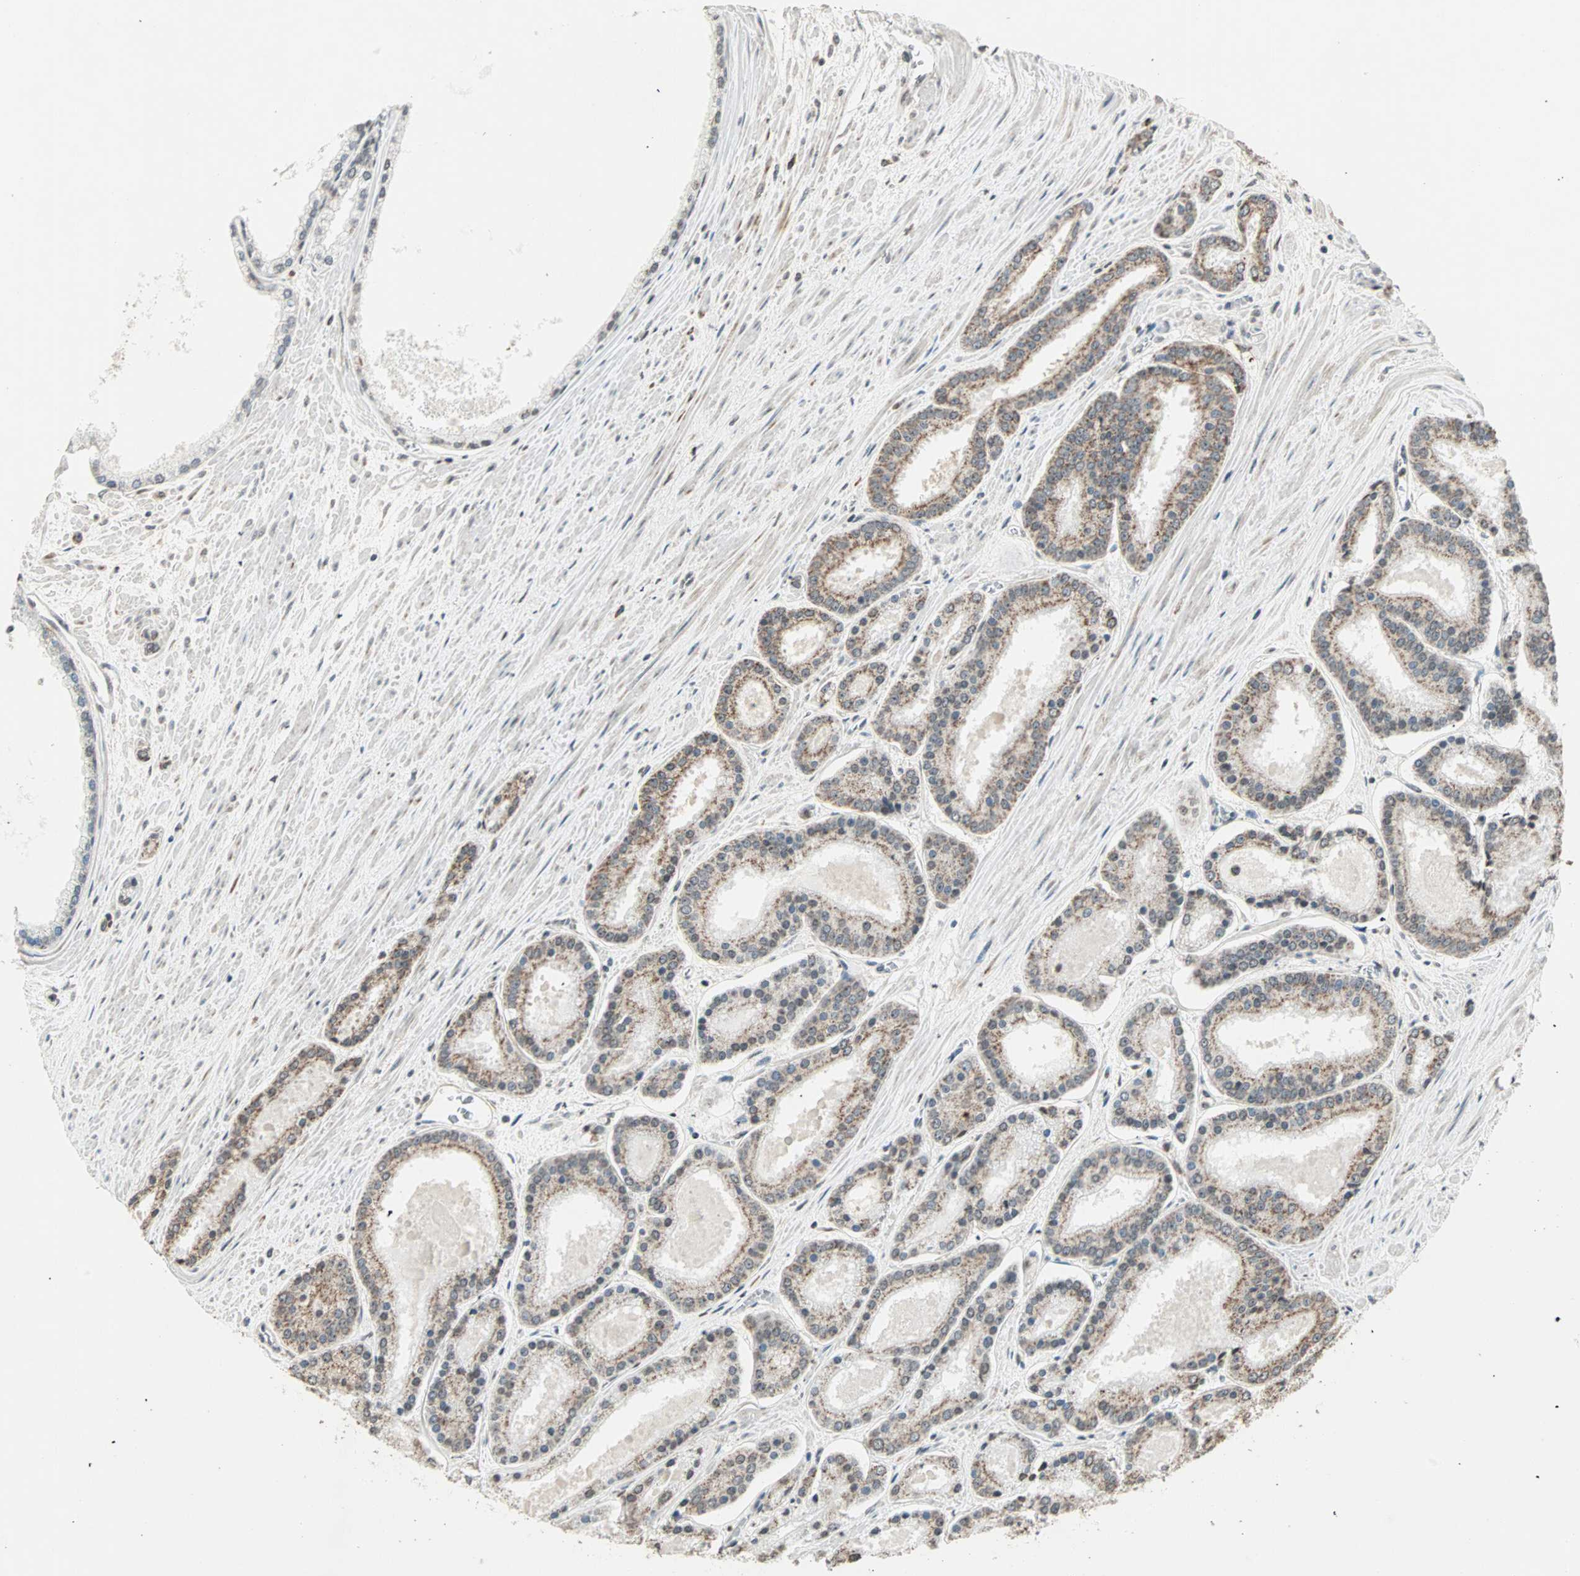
{"staining": {"intensity": "weak", "quantity": "25%-75%", "location": "cytoplasmic/membranous"}, "tissue": "prostate cancer", "cell_type": "Tumor cells", "image_type": "cancer", "snomed": [{"axis": "morphology", "description": "Adenocarcinoma, Low grade"}, {"axis": "topography", "description": "Prostate"}], "caption": "This is an image of IHC staining of adenocarcinoma (low-grade) (prostate), which shows weak staining in the cytoplasmic/membranous of tumor cells.", "gene": "PRELID1", "patient": {"sex": "male", "age": 59}}